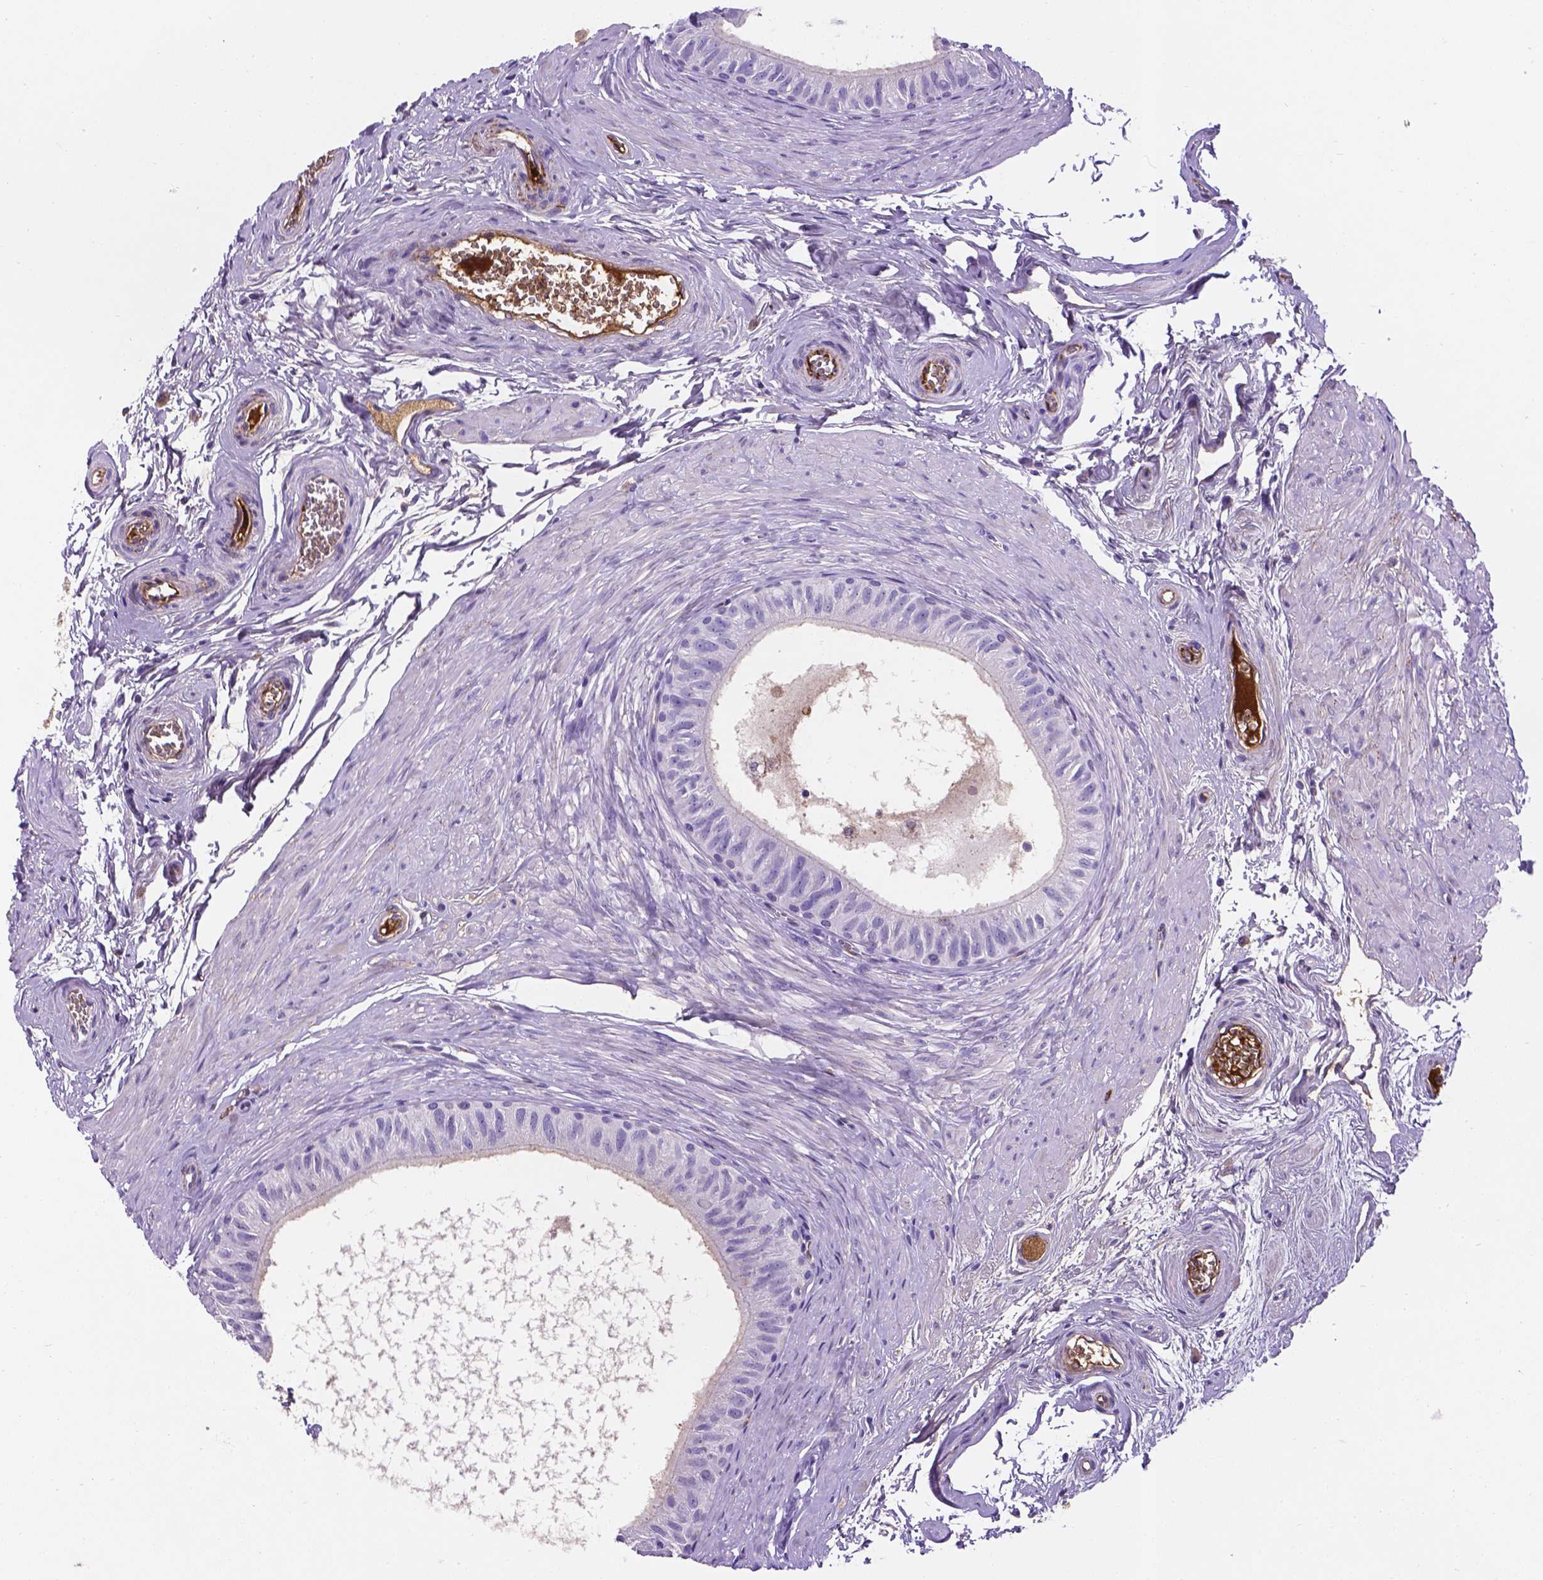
{"staining": {"intensity": "negative", "quantity": "none", "location": "none"}, "tissue": "epididymis", "cell_type": "Glandular cells", "image_type": "normal", "snomed": [{"axis": "morphology", "description": "Normal tissue, NOS"}, {"axis": "topography", "description": "Epididymis"}], "caption": "Immunohistochemical staining of normal epididymis exhibits no significant expression in glandular cells. (DAB IHC, high magnification).", "gene": "APOE", "patient": {"sex": "male", "age": 36}}